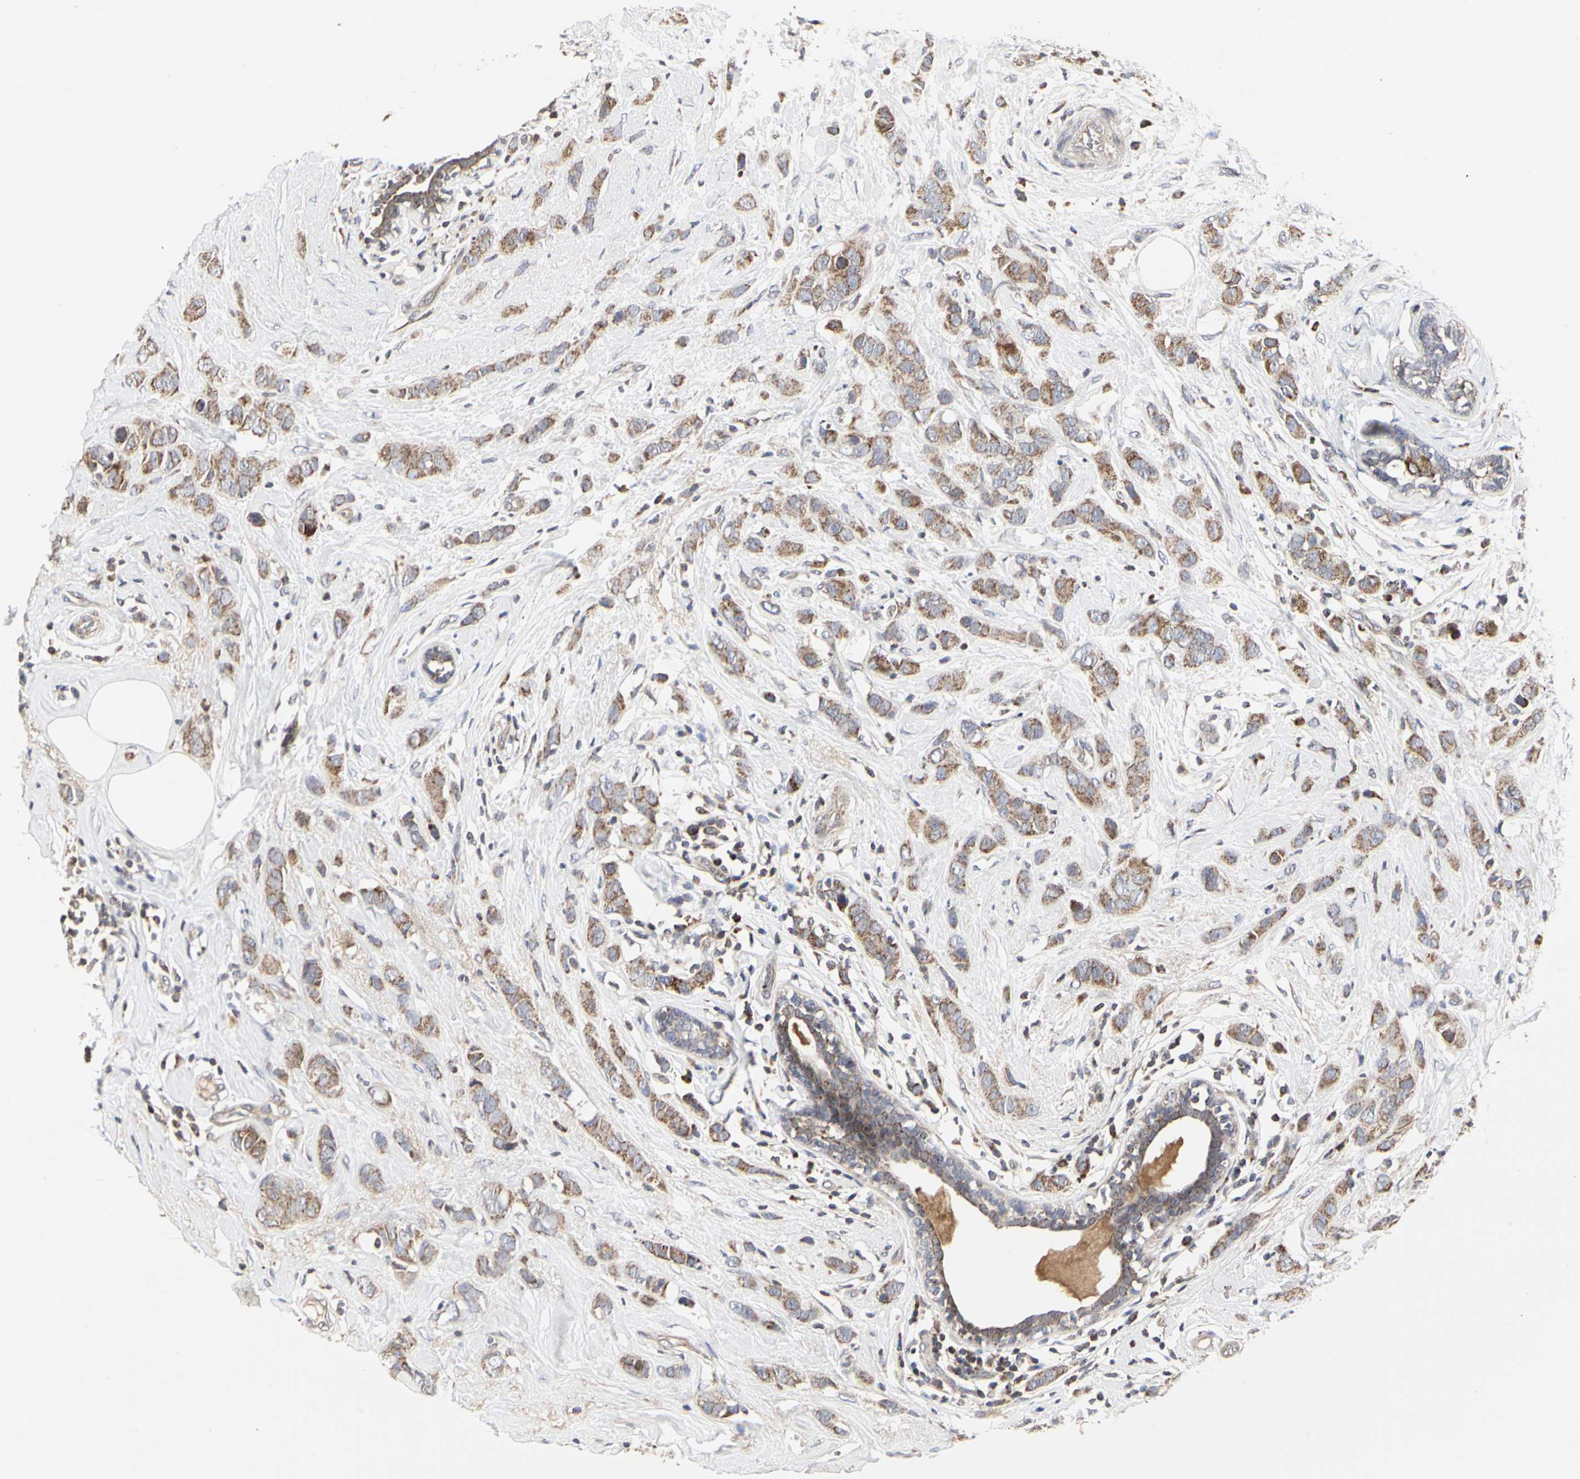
{"staining": {"intensity": "moderate", "quantity": ">75%", "location": "cytoplasmic/membranous"}, "tissue": "breast cancer", "cell_type": "Tumor cells", "image_type": "cancer", "snomed": [{"axis": "morphology", "description": "Normal tissue, NOS"}, {"axis": "morphology", "description": "Duct carcinoma"}, {"axis": "topography", "description": "Breast"}], "caption": "This histopathology image shows IHC staining of breast cancer, with medium moderate cytoplasmic/membranous staining in about >75% of tumor cells.", "gene": "TSKU", "patient": {"sex": "female", "age": 50}}